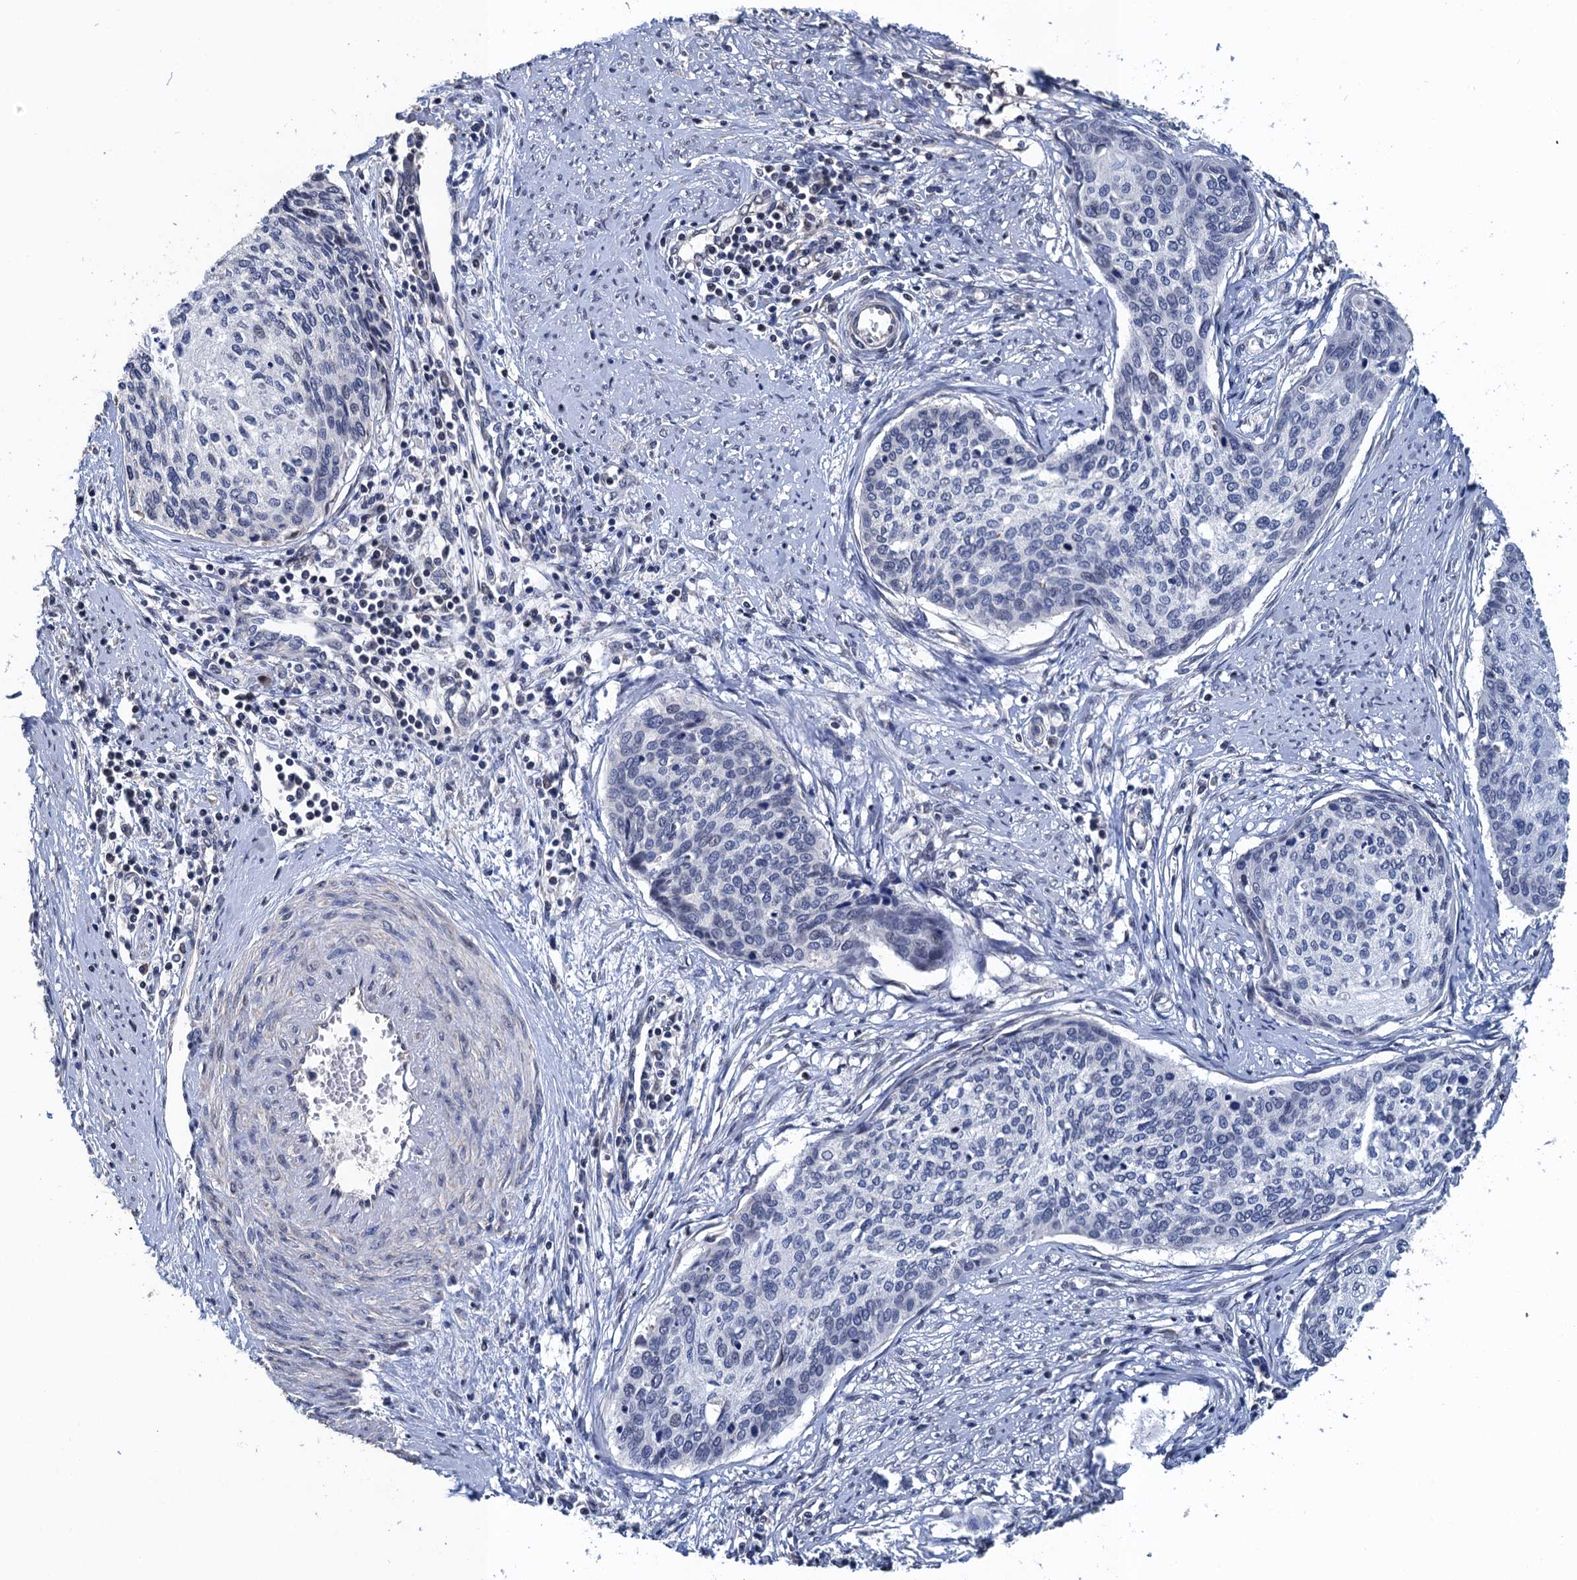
{"staining": {"intensity": "negative", "quantity": "none", "location": "none"}, "tissue": "cervical cancer", "cell_type": "Tumor cells", "image_type": "cancer", "snomed": [{"axis": "morphology", "description": "Squamous cell carcinoma, NOS"}, {"axis": "topography", "description": "Cervix"}], "caption": "DAB (3,3'-diaminobenzidine) immunohistochemical staining of human cervical cancer demonstrates no significant expression in tumor cells. Nuclei are stained in blue.", "gene": "ART5", "patient": {"sex": "female", "age": 37}}